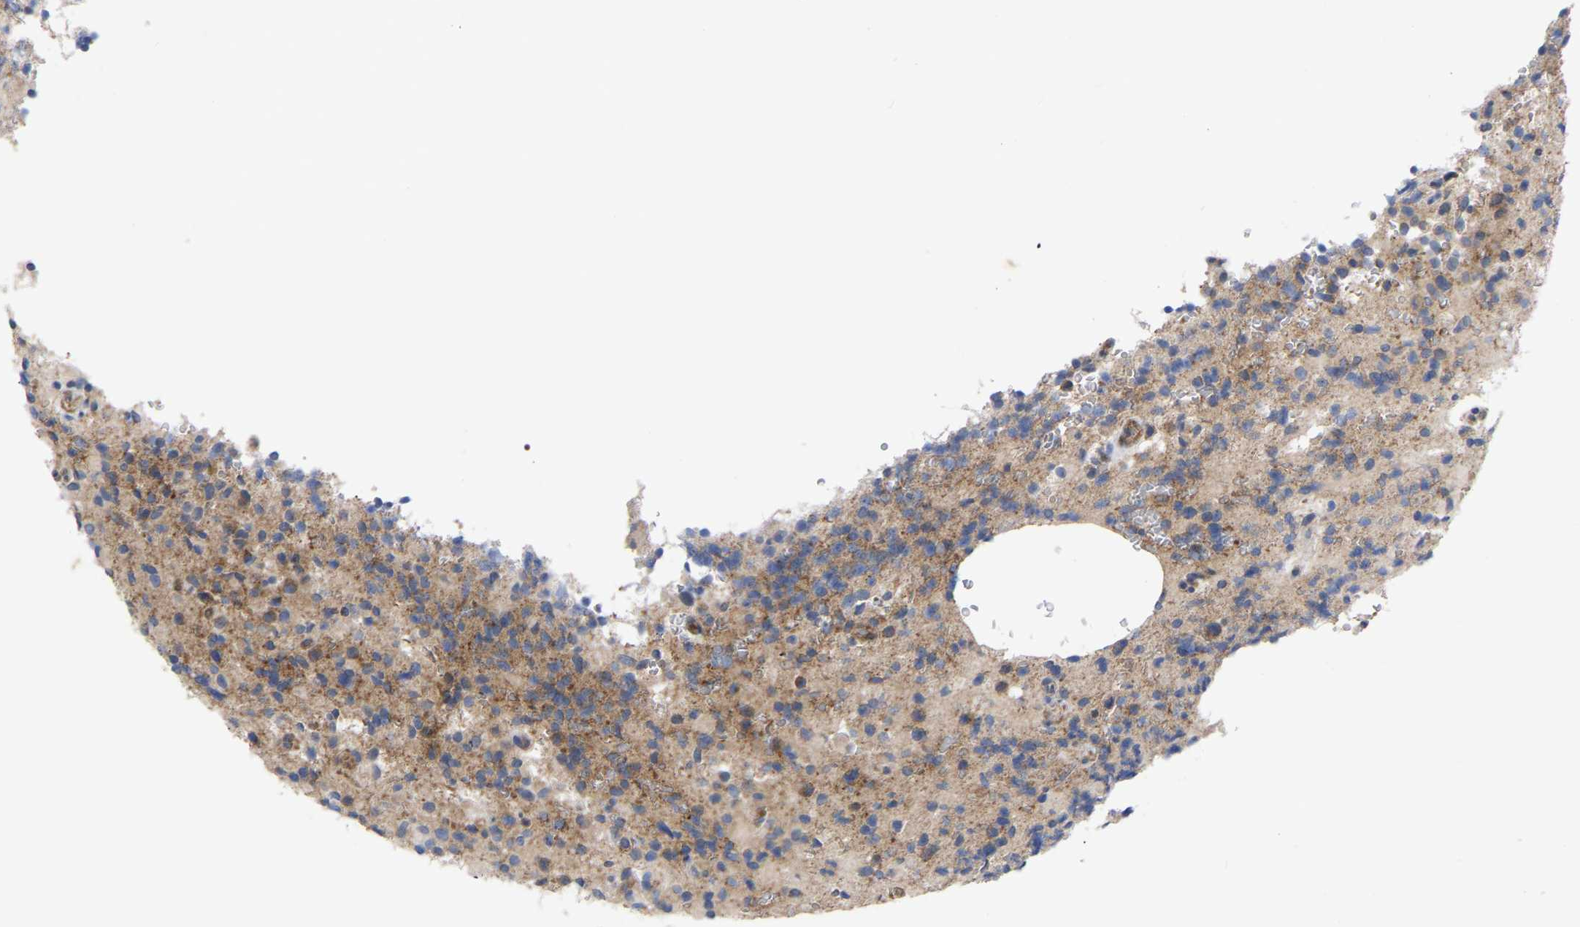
{"staining": {"intensity": "moderate", "quantity": "25%-75%", "location": "cytoplasmic/membranous"}, "tissue": "glioma", "cell_type": "Tumor cells", "image_type": "cancer", "snomed": [{"axis": "morphology", "description": "Glioma, malignant, High grade"}, {"axis": "topography", "description": "Brain"}], "caption": "Human malignant glioma (high-grade) stained for a protein (brown) shows moderate cytoplasmic/membranous positive positivity in approximately 25%-75% of tumor cells.", "gene": "TCP1", "patient": {"sex": "male", "age": 71}}